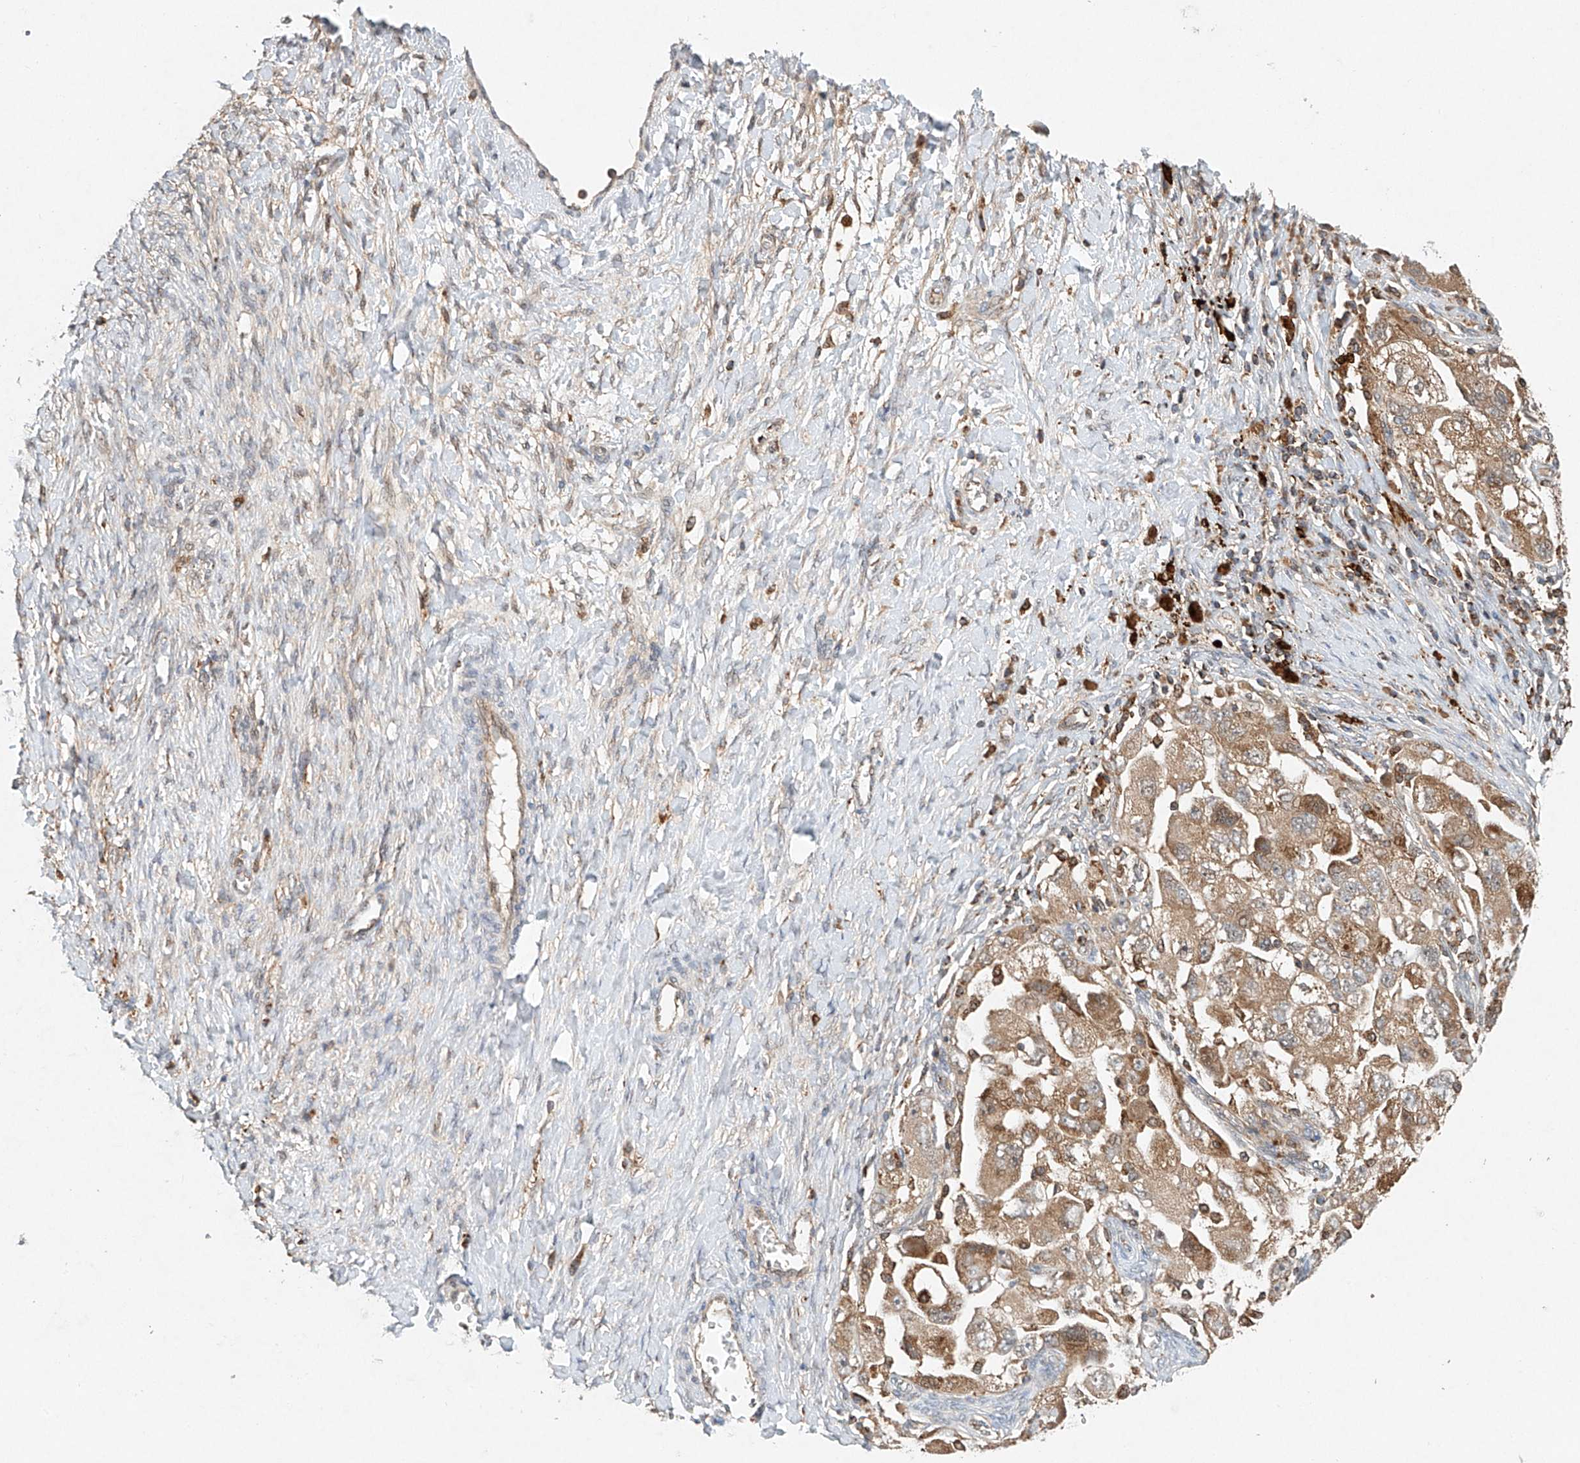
{"staining": {"intensity": "moderate", "quantity": ">75%", "location": "cytoplasmic/membranous"}, "tissue": "ovarian cancer", "cell_type": "Tumor cells", "image_type": "cancer", "snomed": [{"axis": "morphology", "description": "Carcinoma, NOS"}, {"axis": "morphology", "description": "Cystadenocarcinoma, serous, NOS"}, {"axis": "topography", "description": "Ovary"}], "caption": "This photomicrograph displays immunohistochemistry (IHC) staining of human ovarian serous cystadenocarcinoma, with medium moderate cytoplasmic/membranous expression in approximately >75% of tumor cells.", "gene": "DCAF11", "patient": {"sex": "female", "age": 69}}